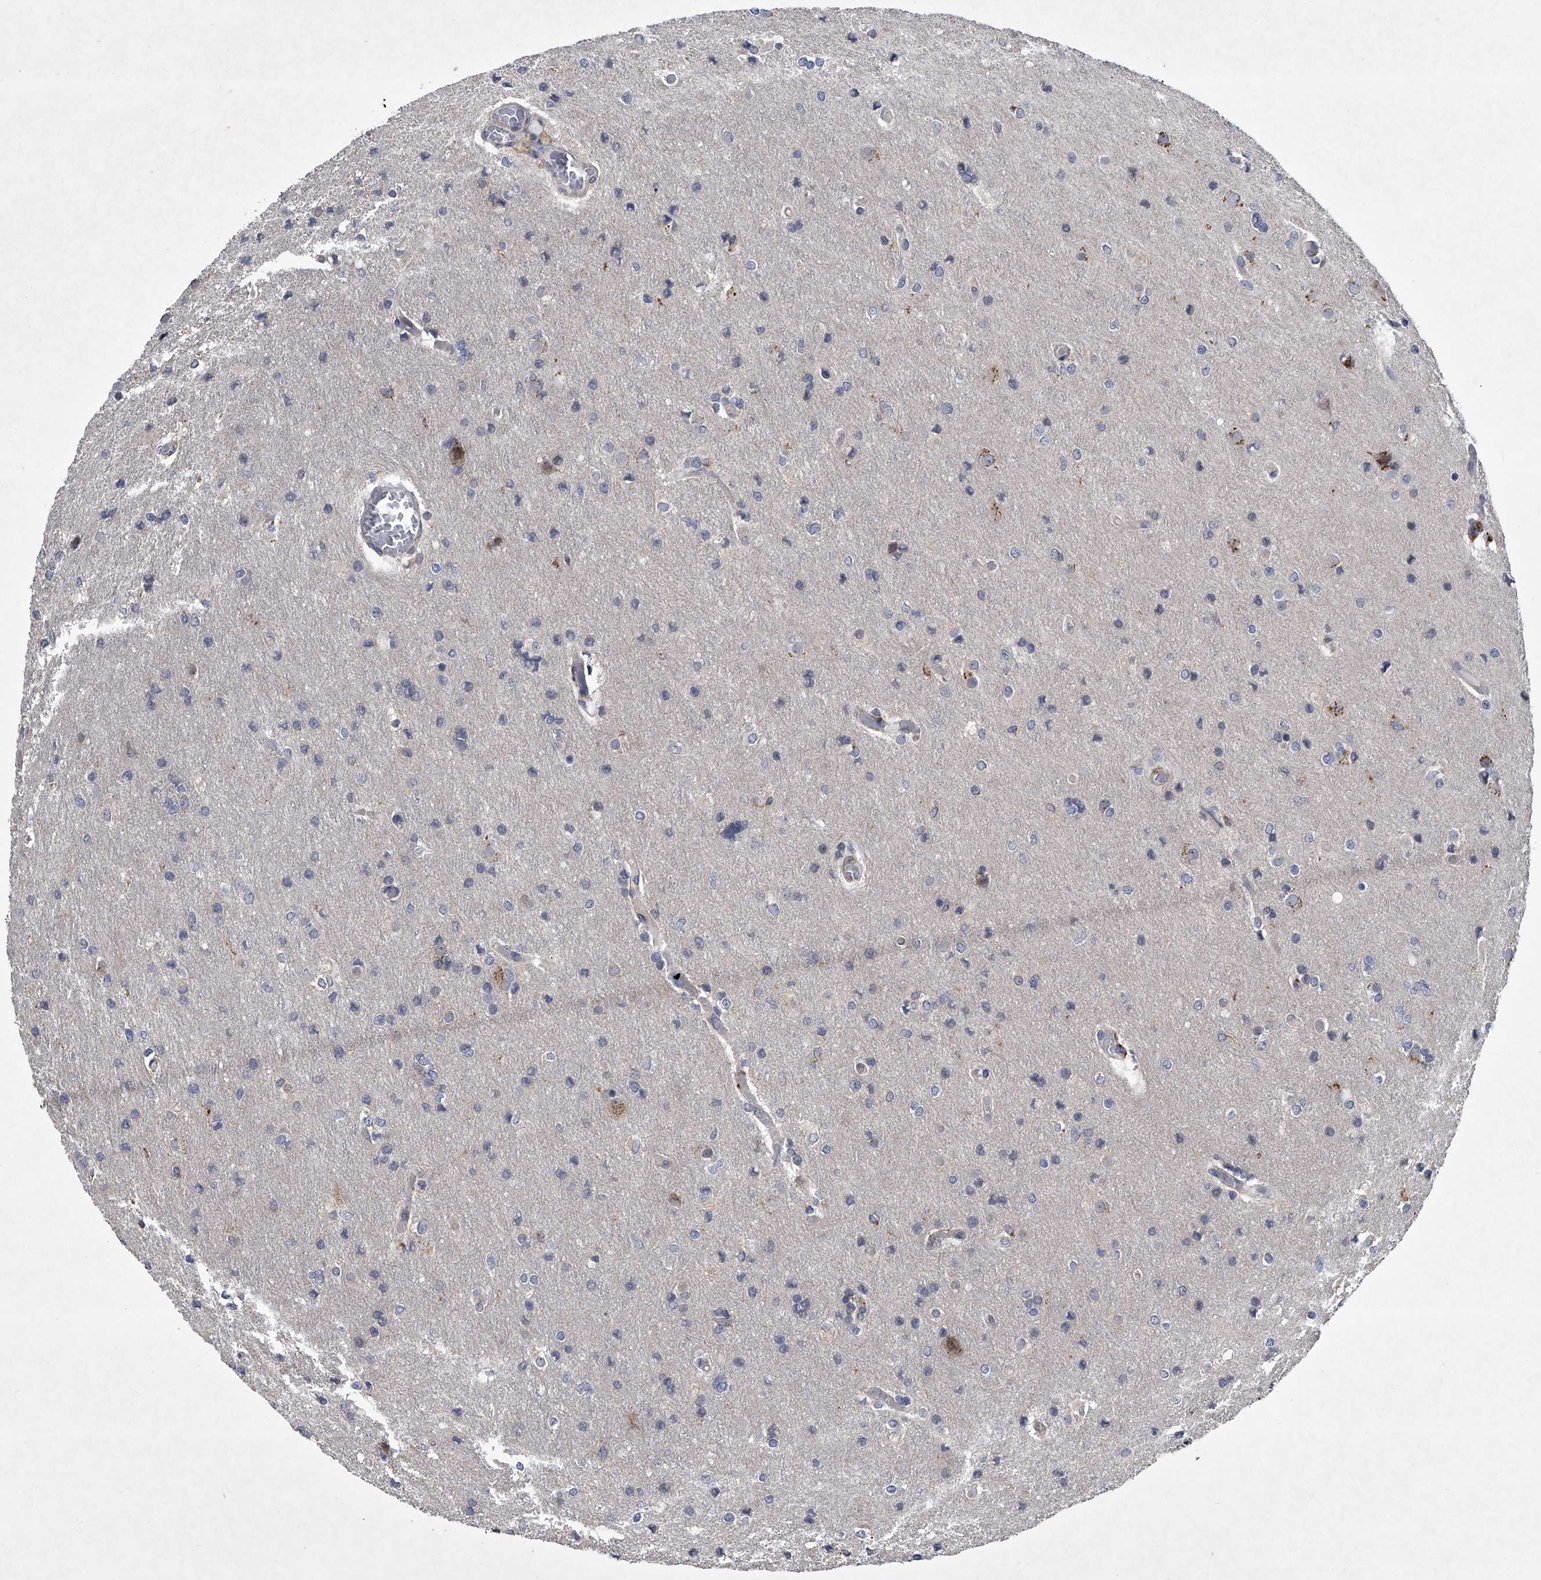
{"staining": {"intensity": "negative", "quantity": "none", "location": "none"}, "tissue": "glioma", "cell_type": "Tumor cells", "image_type": "cancer", "snomed": [{"axis": "morphology", "description": "Glioma, malignant, High grade"}, {"axis": "topography", "description": "Cerebral cortex"}], "caption": "Immunohistochemistry photomicrograph of human glioma stained for a protein (brown), which displays no expression in tumor cells. (DAB (3,3'-diaminobenzidine) IHC with hematoxylin counter stain).", "gene": "TRIM8", "patient": {"sex": "female", "age": 36}}